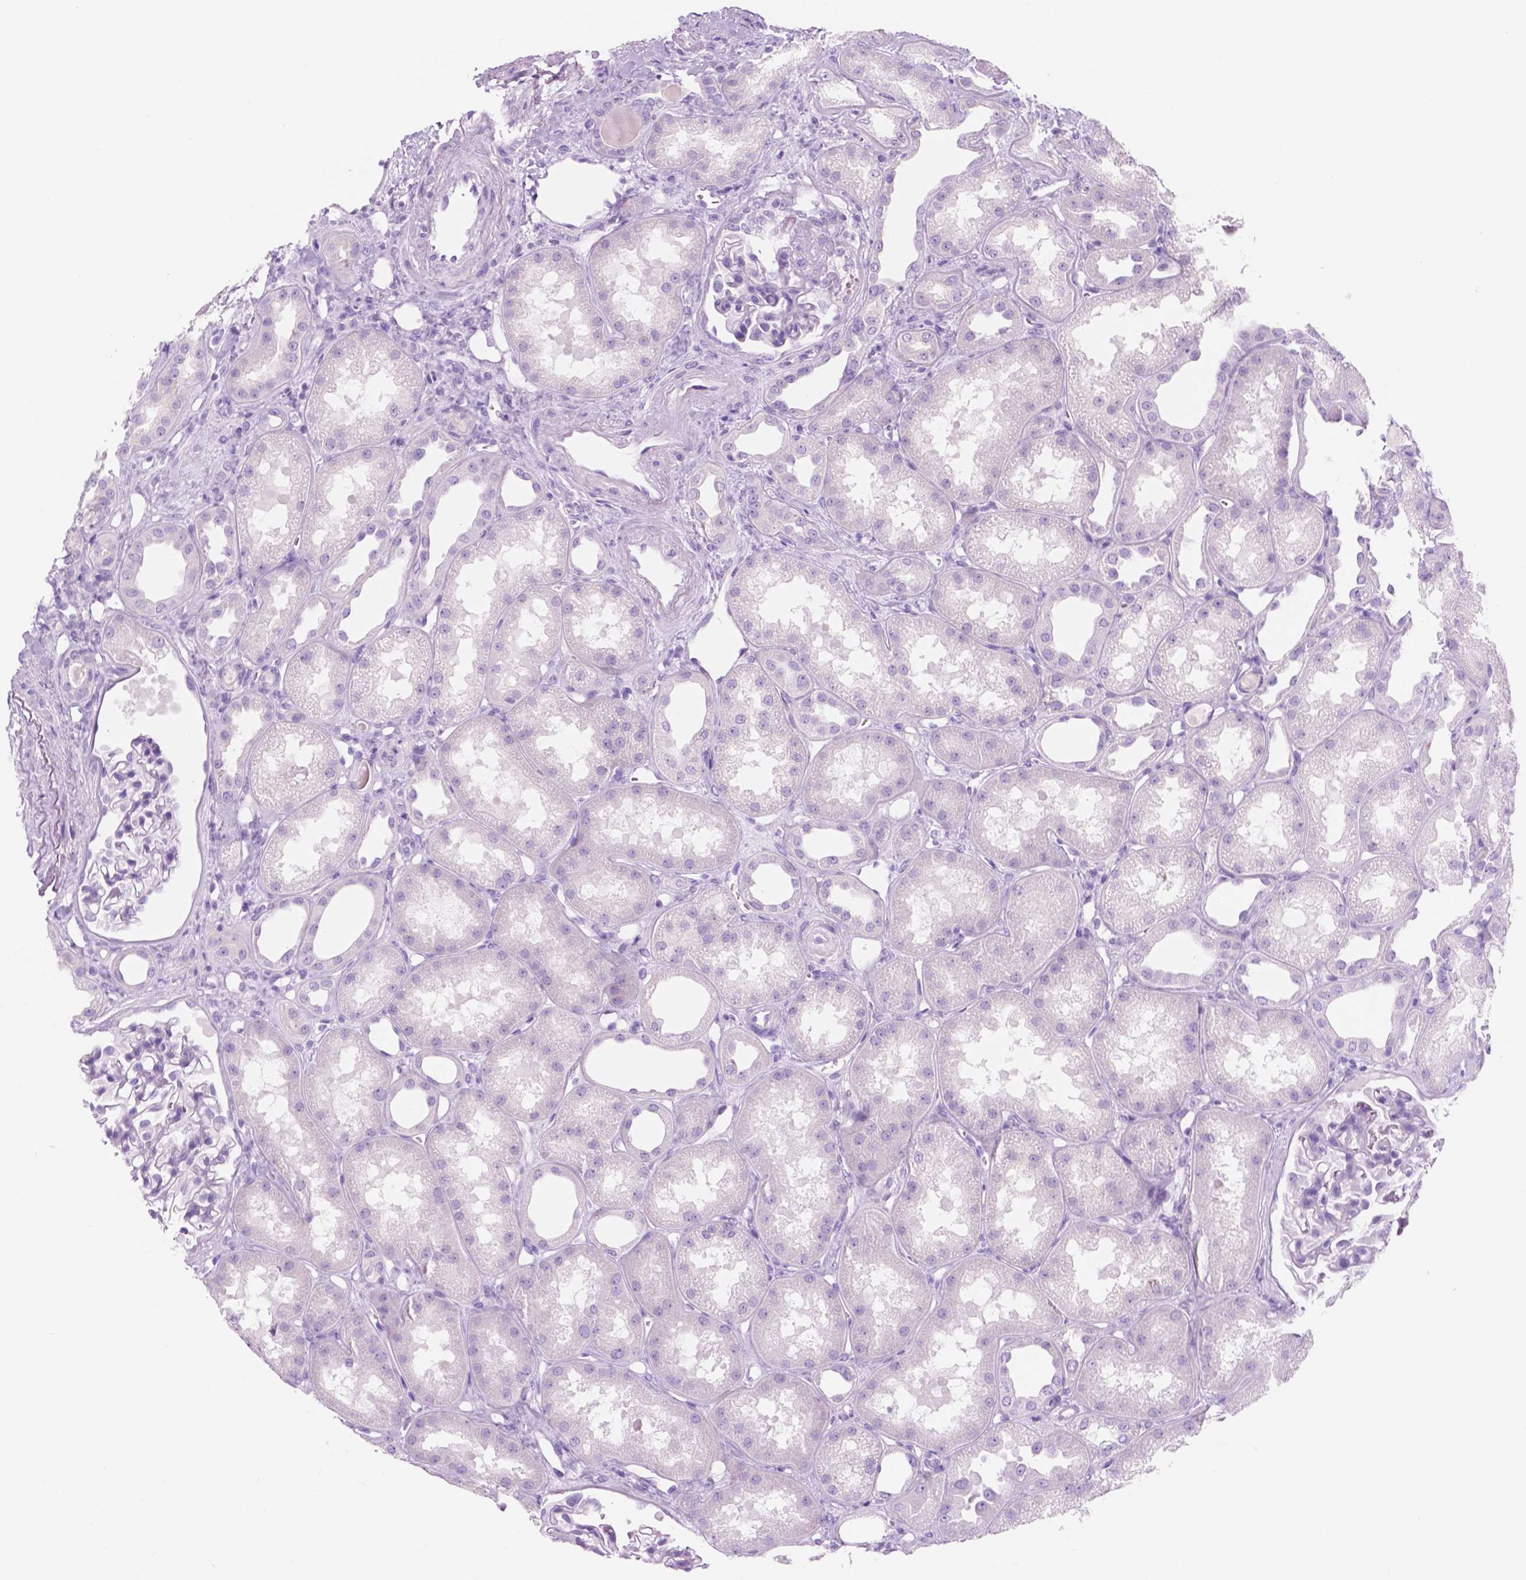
{"staining": {"intensity": "negative", "quantity": "none", "location": "none"}, "tissue": "kidney", "cell_type": "Cells in glomeruli", "image_type": "normal", "snomed": [{"axis": "morphology", "description": "Normal tissue, NOS"}, {"axis": "topography", "description": "Kidney"}], "caption": "Histopathology image shows no protein expression in cells in glomeruli of normal kidney. Brightfield microscopy of immunohistochemistry (IHC) stained with DAB (3,3'-diaminobenzidine) (brown) and hematoxylin (blue), captured at high magnification.", "gene": "CUZD1", "patient": {"sex": "male", "age": 61}}